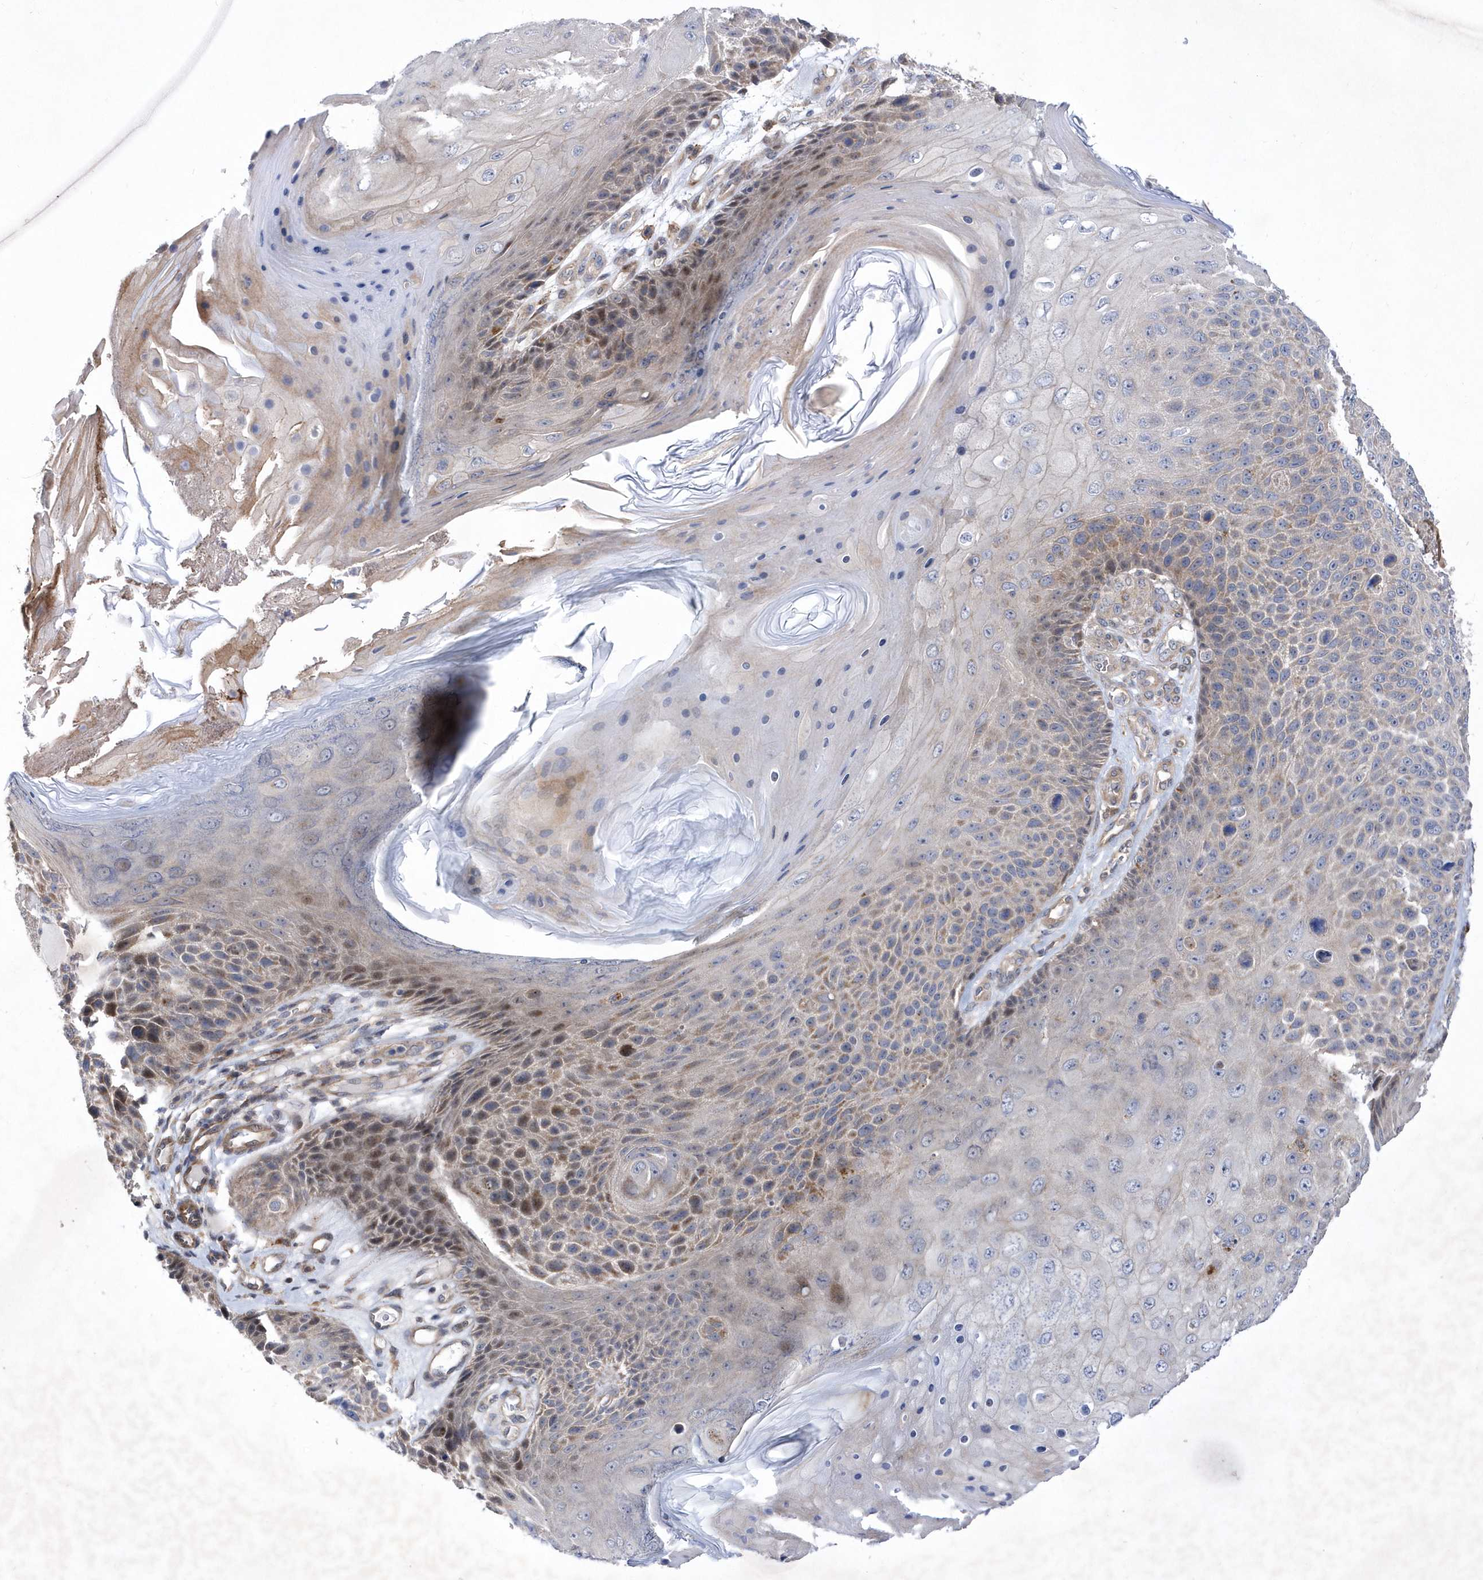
{"staining": {"intensity": "weak", "quantity": "25%-75%", "location": "cytoplasmic/membranous"}, "tissue": "skin cancer", "cell_type": "Tumor cells", "image_type": "cancer", "snomed": [{"axis": "morphology", "description": "Squamous cell carcinoma, NOS"}, {"axis": "topography", "description": "Skin"}], "caption": "A high-resolution micrograph shows IHC staining of skin cancer, which displays weak cytoplasmic/membranous staining in approximately 25%-75% of tumor cells.", "gene": "LONRF2", "patient": {"sex": "female", "age": 88}}